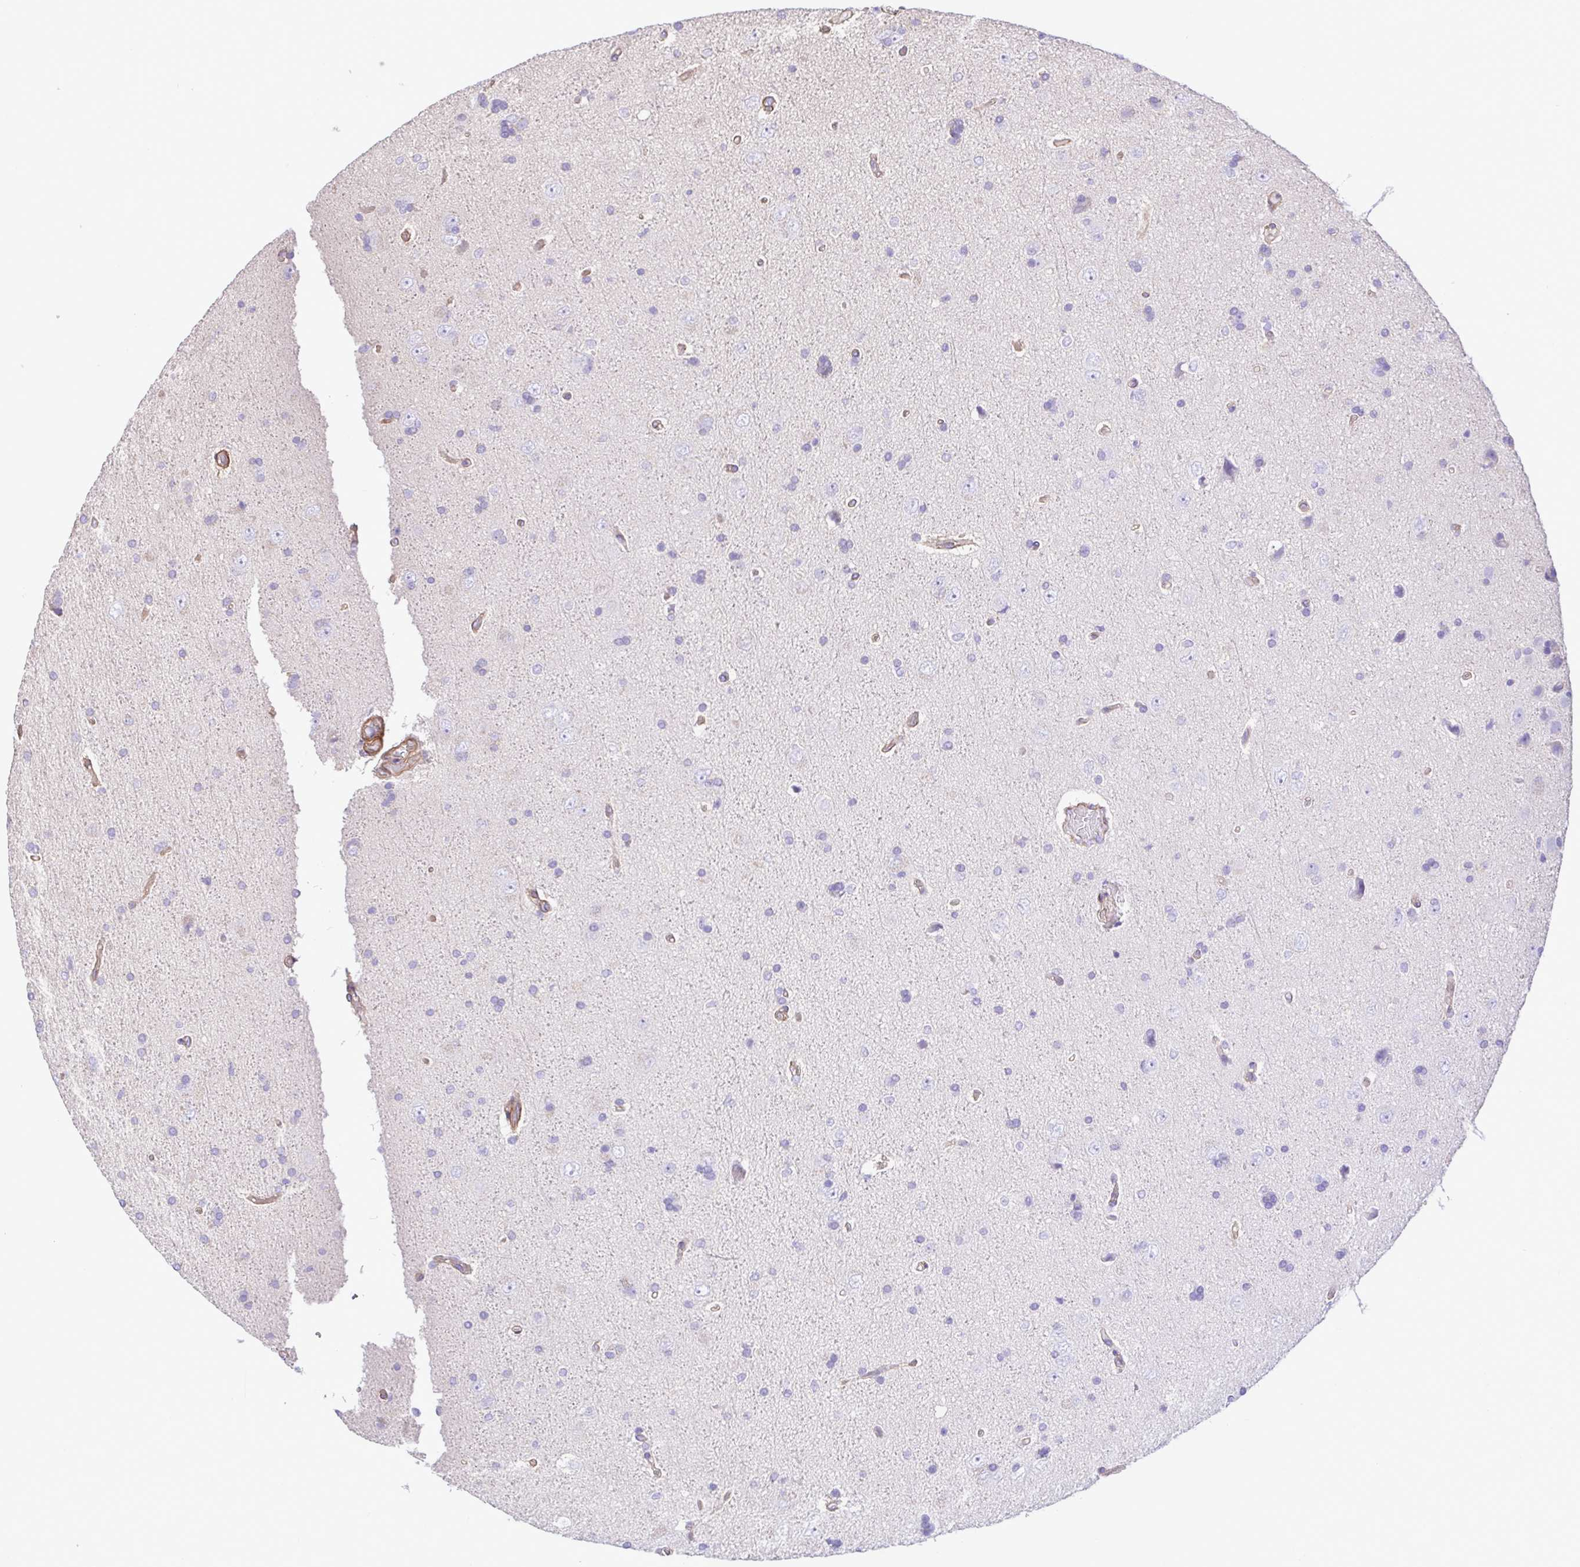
{"staining": {"intensity": "negative", "quantity": "none", "location": "none"}, "tissue": "glioma", "cell_type": "Tumor cells", "image_type": "cancer", "snomed": [{"axis": "morphology", "description": "Glioma, malignant, High grade"}, {"axis": "topography", "description": "Cerebral cortex"}], "caption": "DAB immunohistochemical staining of malignant high-grade glioma shows no significant staining in tumor cells.", "gene": "FLT1", "patient": {"sex": "male", "age": 70}}